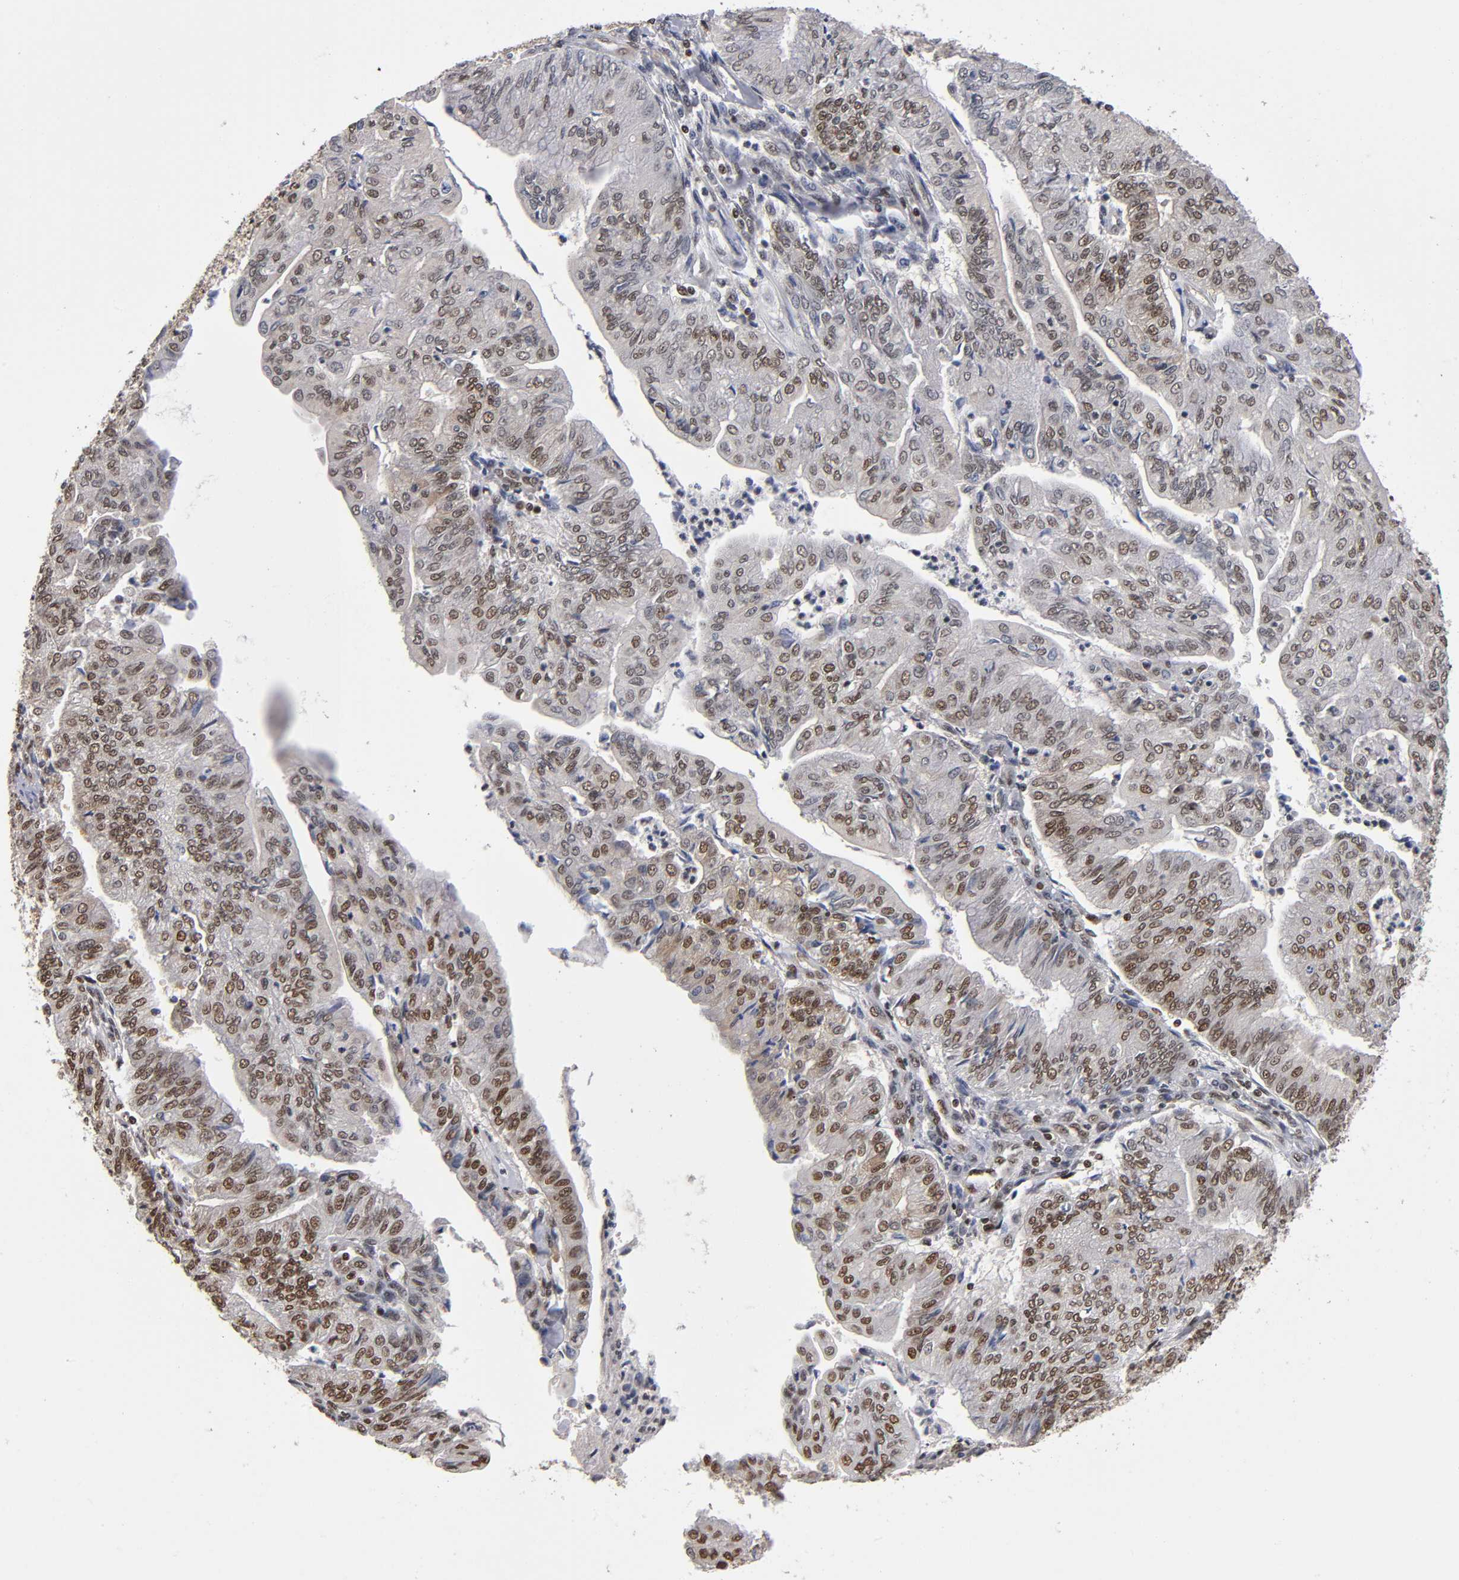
{"staining": {"intensity": "strong", "quantity": ">75%", "location": "nuclear"}, "tissue": "endometrial cancer", "cell_type": "Tumor cells", "image_type": "cancer", "snomed": [{"axis": "morphology", "description": "Adenocarcinoma, NOS"}, {"axis": "topography", "description": "Endometrium"}], "caption": "This micrograph reveals adenocarcinoma (endometrial) stained with immunohistochemistry to label a protein in brown. The nuclear of tumor cells show strong positivity for the protein. Nuclei are counter-stained blue.", "gene": "ILKAP", "patient": {"sex": "female", "age": 59}}